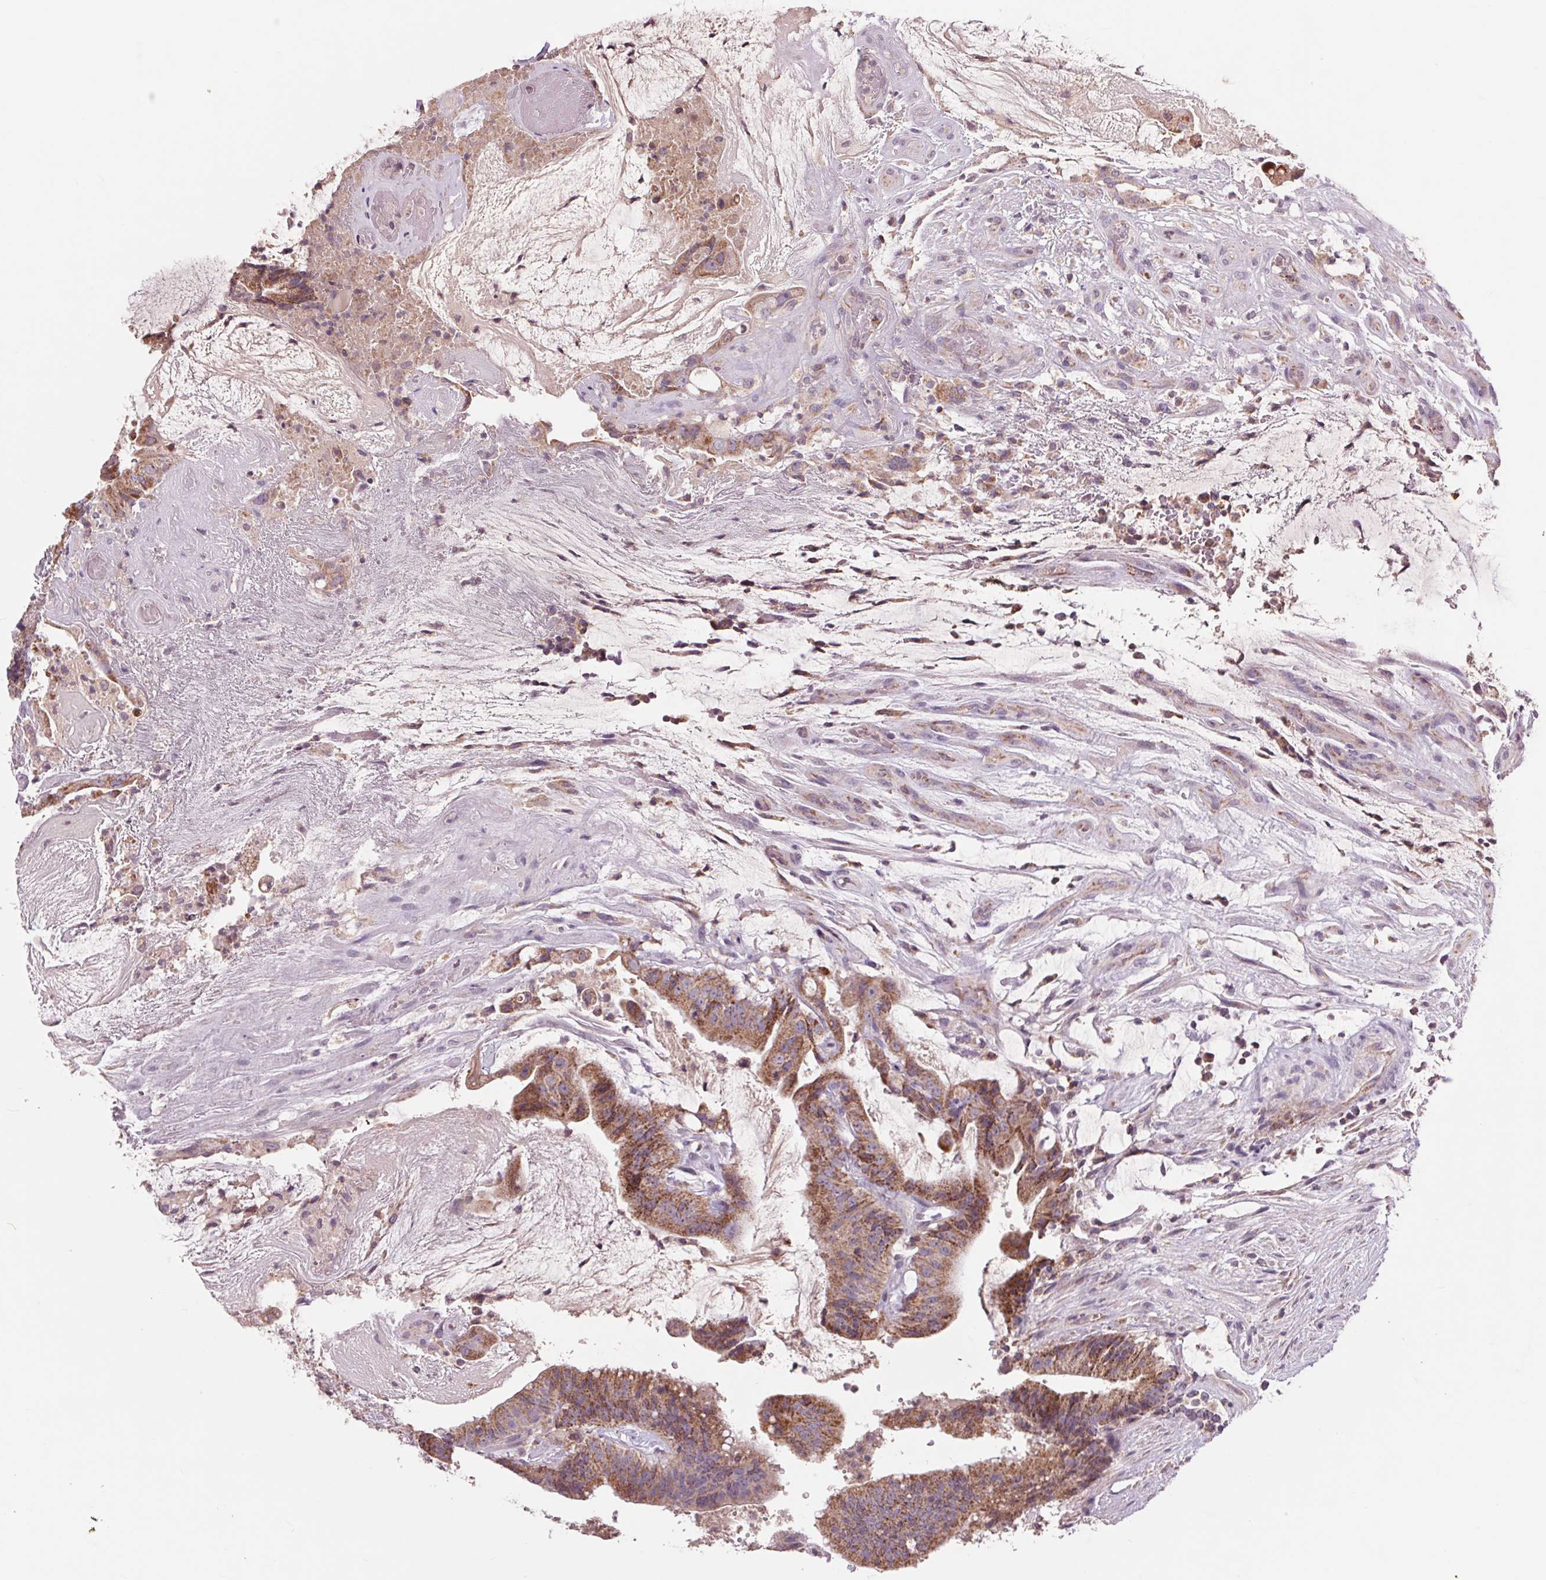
{"staining": {"intensity": "moderate", "quantity": ">75%", "location": "cytoplasmic/membranous"}, "tissue": "colorectal cancer", "cell_type": "Tumor cells", "image_type": "cancer", "snomed": [{"axis": "morphology", "description": "Adenocarcinoma, NOS"}, {"axis": "topography", "description": "Colon"}], "caption": "This is an image of immunohistochemistry staining of colorectal cancer, which shows moderate staining in the cytoplasmic/membranous of tumor cells.", "gene": "COX6A1", "patient": {"sex": "female", "age": 43}}